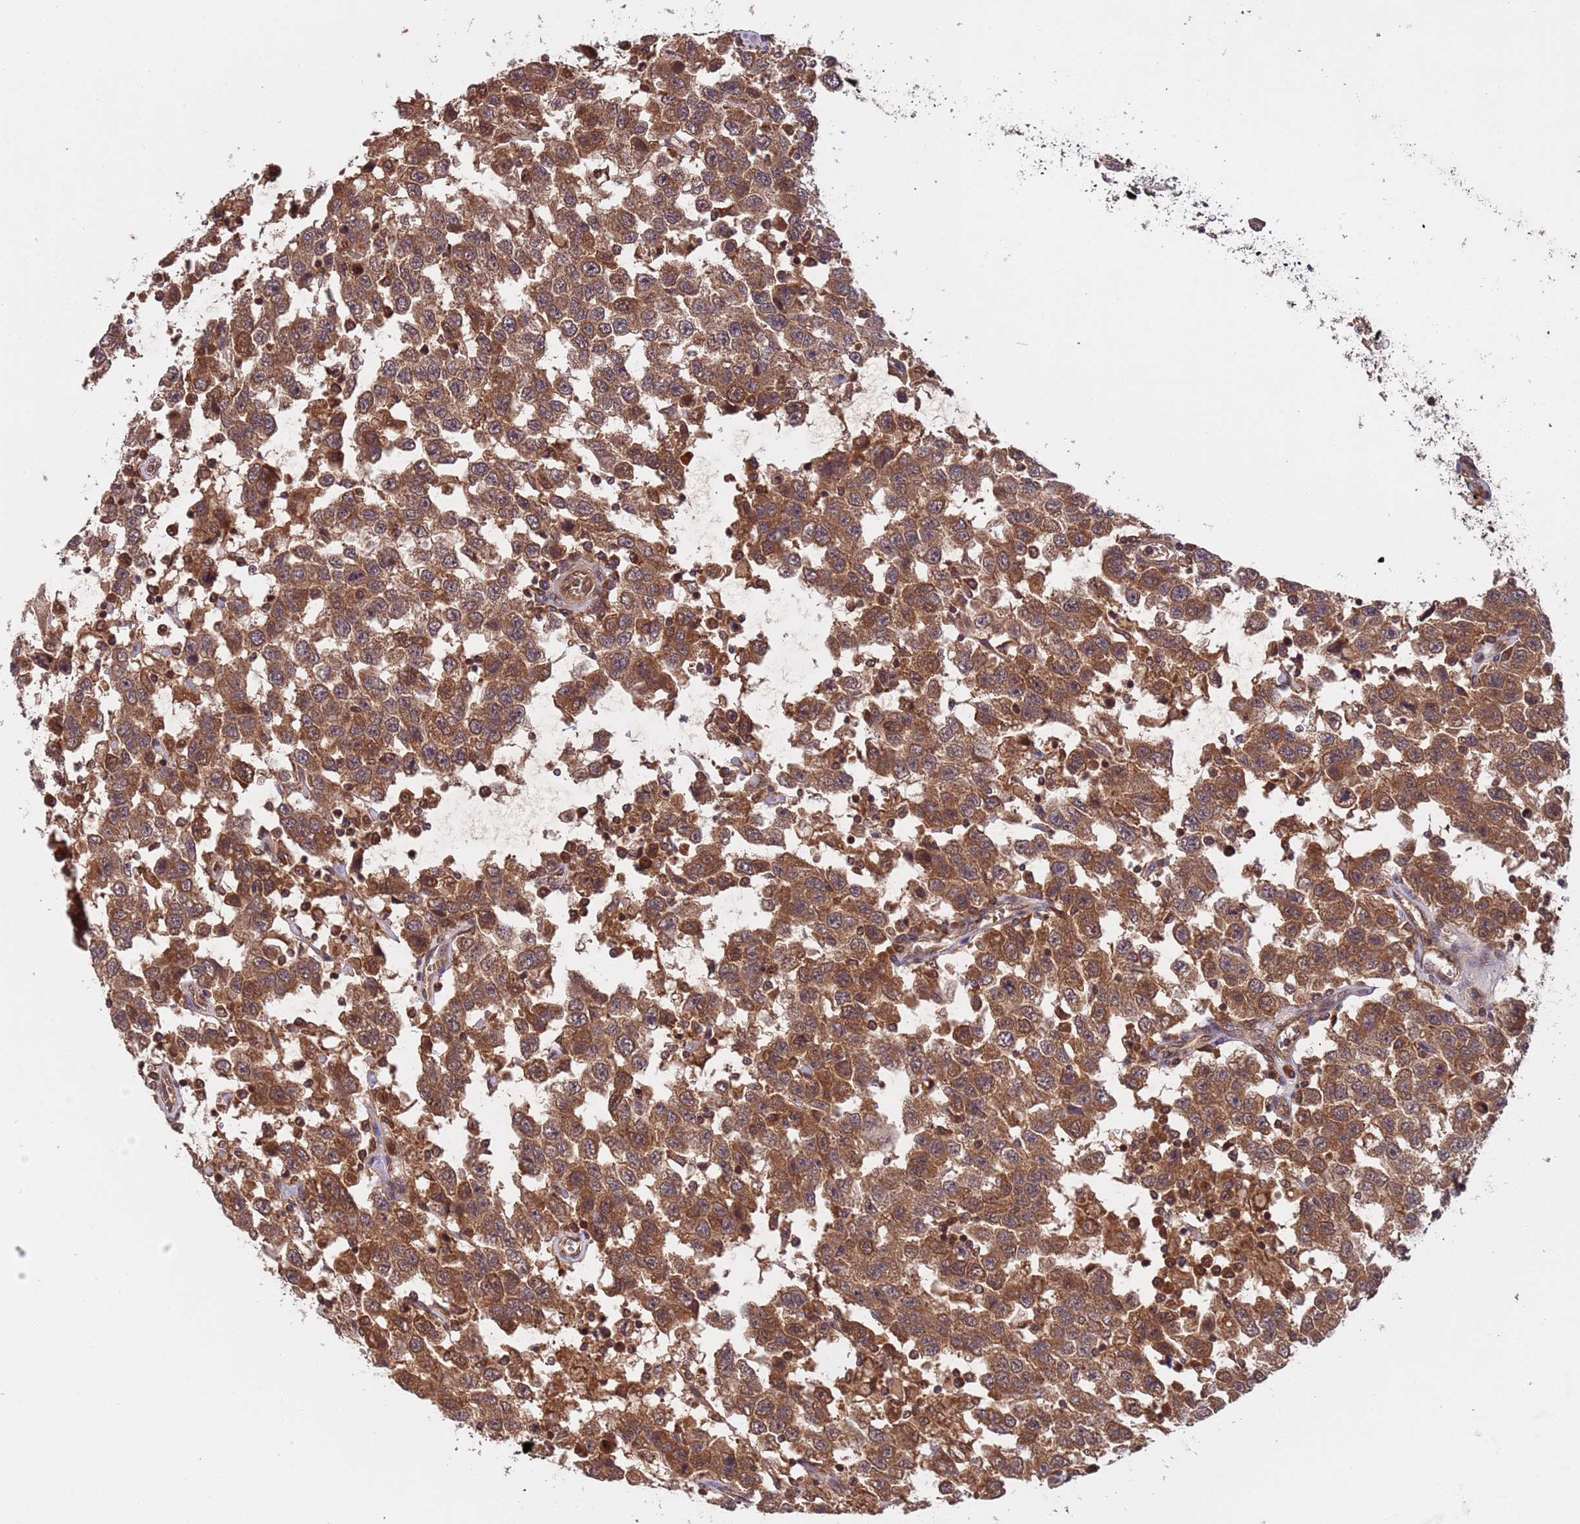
{"staining": {"intensity": "strong", "quantity": ">75%", "location": "cytoplasmic/membranous,nuclear"}, "tissue": "testis cancer", "cell_type": "Tumor cells", "image_type": "cancer", "snomed": [{"axis": "morphology", "description": "Seminoma, NOS"}, {"axis": "topography", "description": "Testis"}], "caption": "Testis seminoma stained with DAB IHC reveals high levels of strong cytoplasmic/membranous and nuclear staining in about >75% of tumor cells.", "gene": "ERI1", "patient": {"sex": "male", "age": 41}}